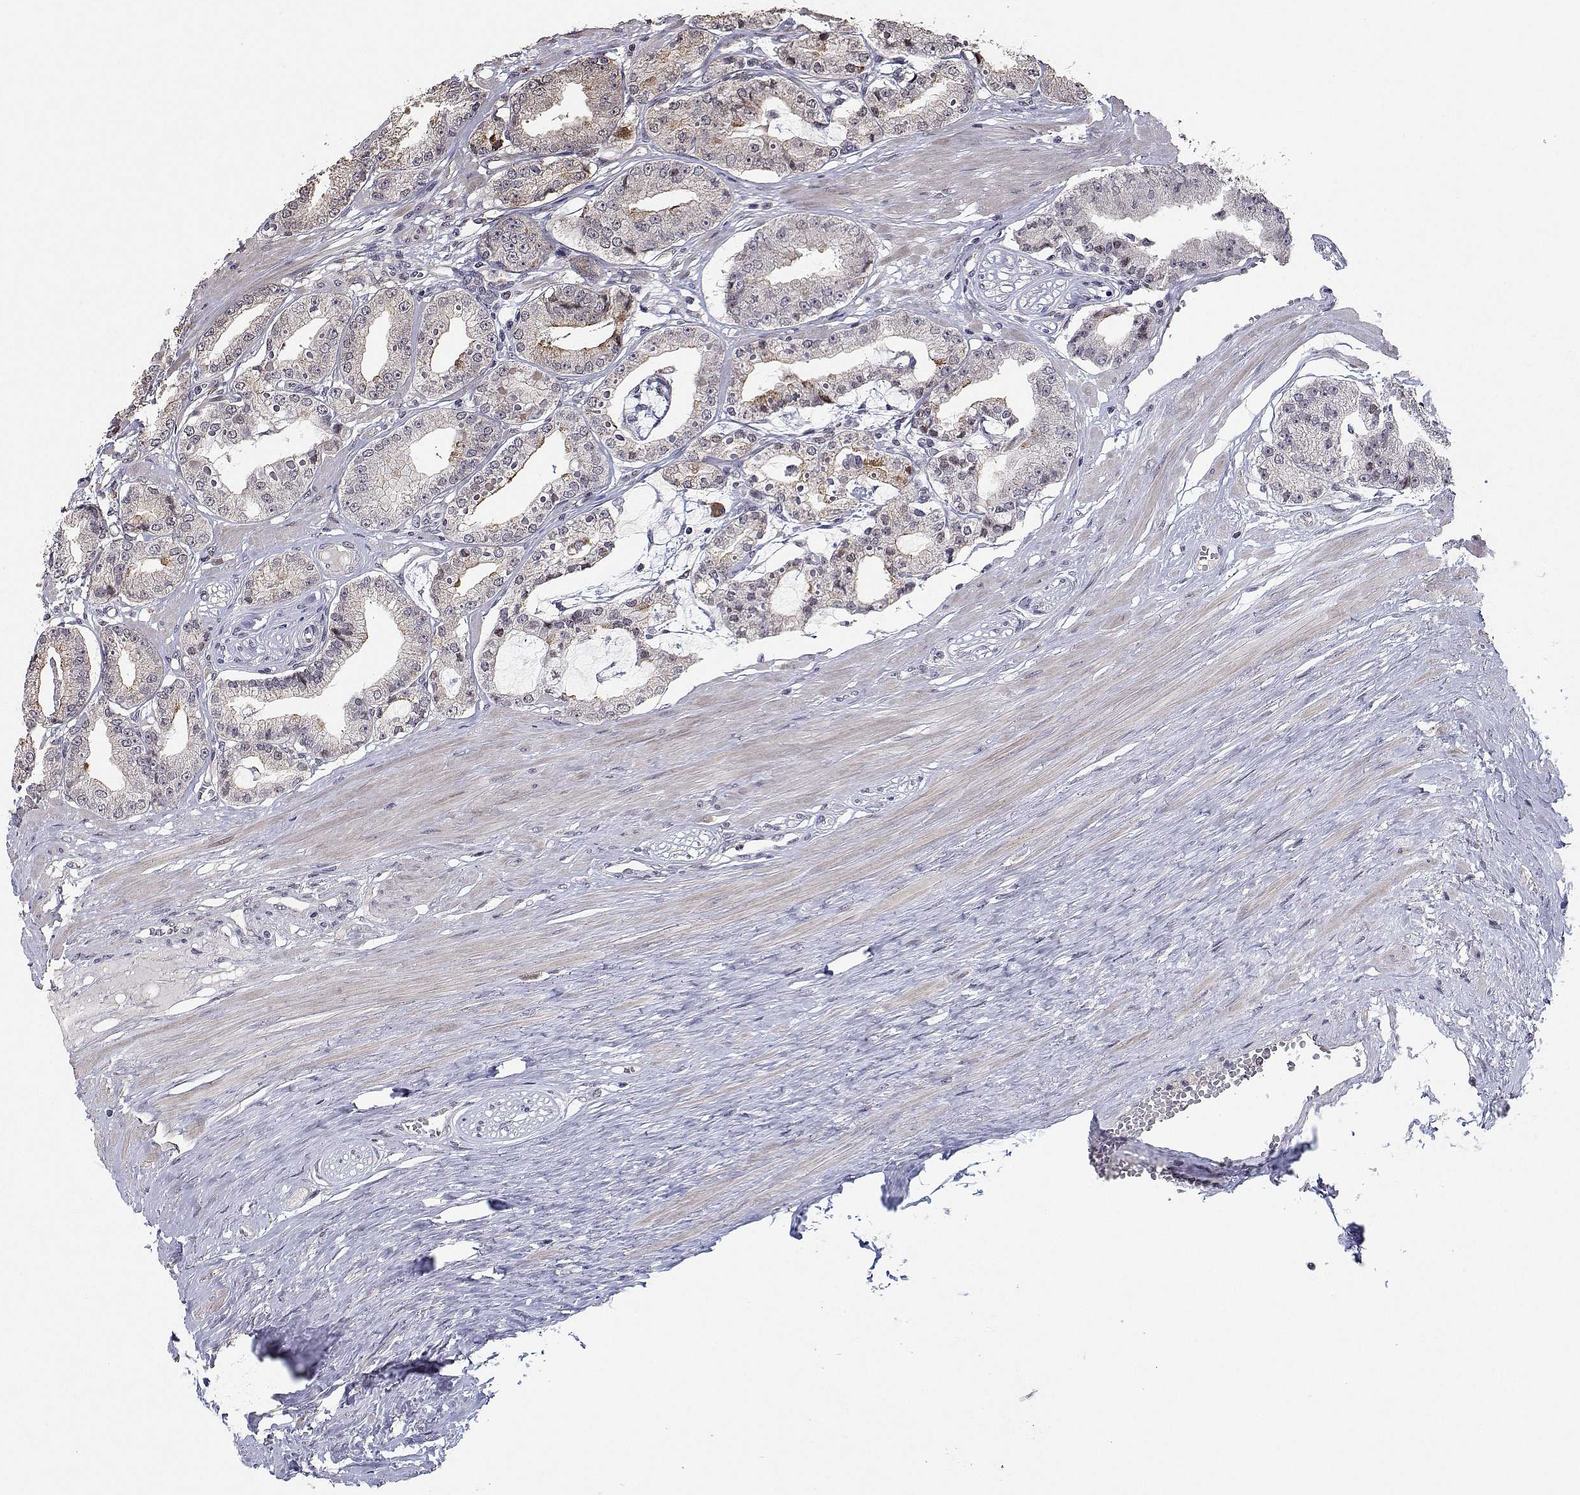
{"staining": {"intensity": "negative", "quantity": "none", "location": "none"}, "tissue": "prostate cancer", "cell_type": "Tumor cells", "image_type": "cancer", "snomed": [{"axis": "morphology", "description": "Adenocarcinoma, High grade"}, {"axis": "topography", "description": "Prostate"}], "caption": "The histopathology image demonstrates no significant expression in tumor cells of prostate adenocarcinoma (high-grade).", "gene": "RBPJL", "patient": {"sex": "male", "age": 71}}